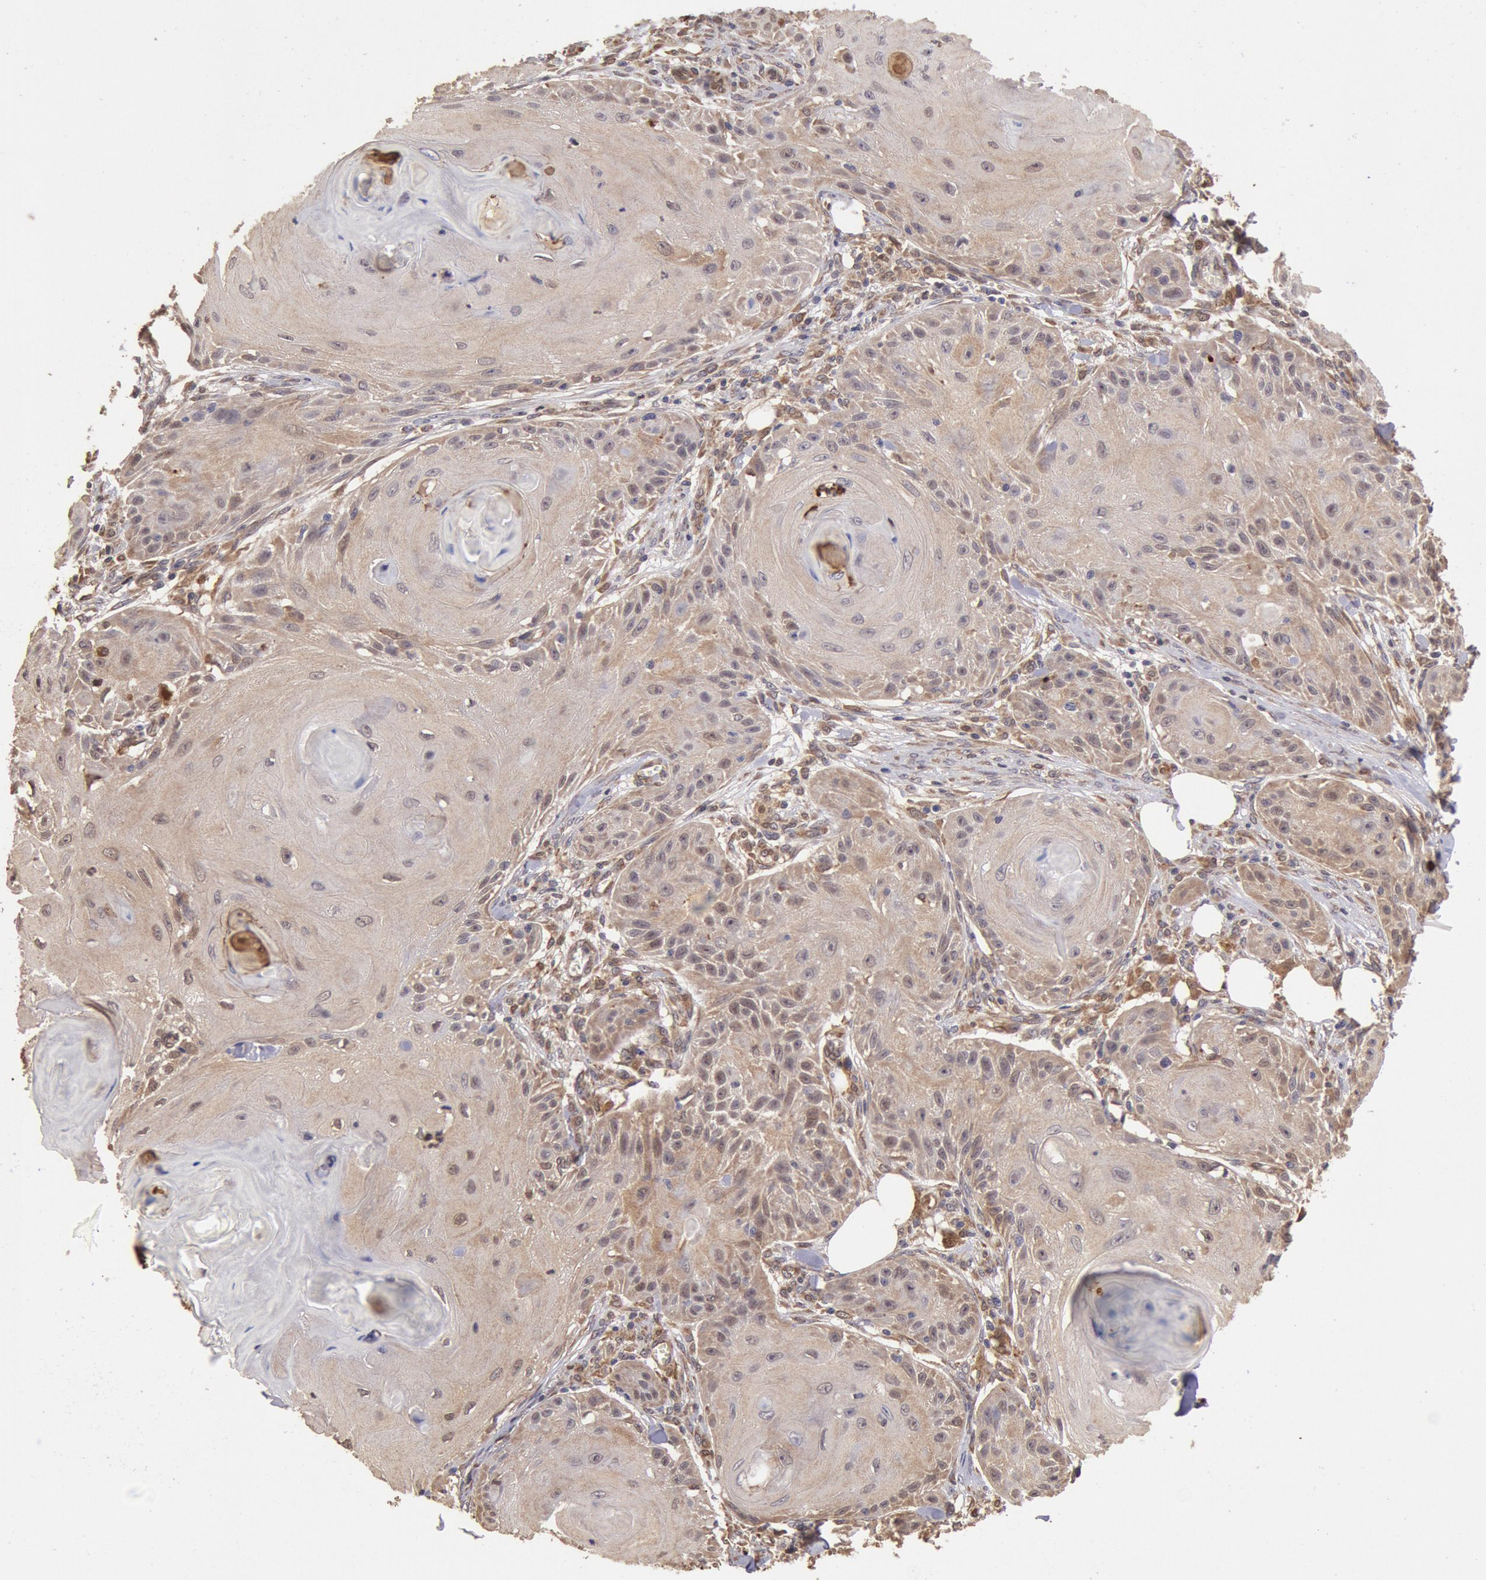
{"staining": {"intensity": "weak", "quantity": ">75%", "location": "cytoplasmic/membranous"}, "tissue": "skin cancer", "cell_type": "Tumor cells", "image_type": "cancer", "snomed": [{"axis": "morphology", "description": "Squamous cell carcinoma, NOS"}, {"axis": "topography", "description": "Skin"}], "caption": "Protein expression analysis of skin cancer (squamous cell carcinoma) reveals weak cytoplasmic/membranous staining in approximately >75% of tumor cells. (DAB (3,3'-diaminobenzidine) IHC, brown staining for protein, blue staining for nuclei).", "gene": "COMT", "patient": {"sex": "female", "age": 88}}